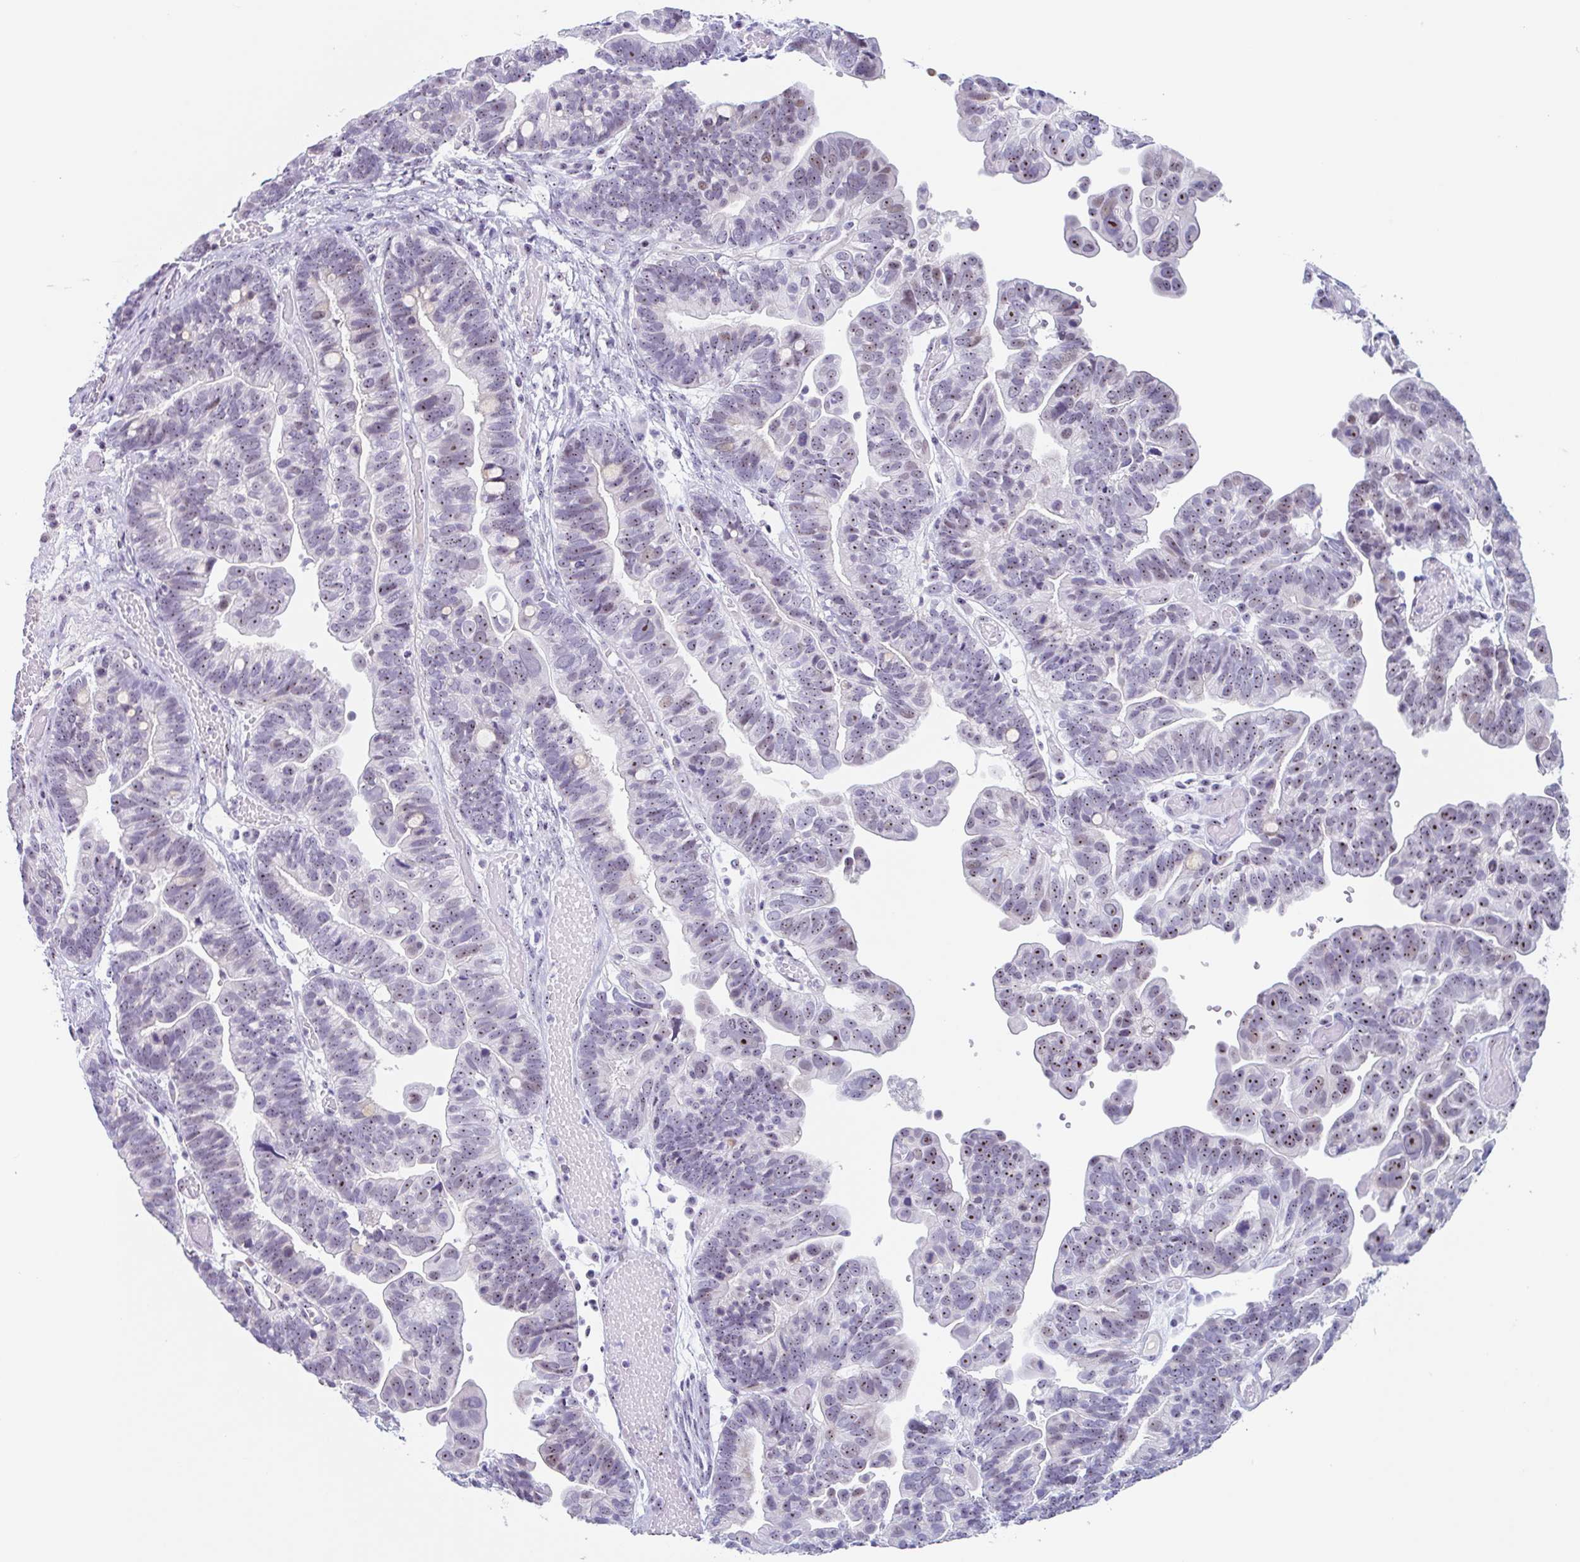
{"staining": {"intensity": "moderate", "quantity": ">75%", "location": "nuclear"}, "tissue": "ovarian cancer", "cell_type": "Tumor cells", "image_type": "cancer", "snomed": [{"axis": "morphology", "description": "Cystadenocarcinoma, serous, NOS"}, {"axis": "topography", "description": "Ovary"}], "caption": "Ovarian cancer (serous cystadenocarcinoma) stained with a brown dye reveals moderate nuclear positive staining in about >75% of tumor cells.", "gene": "LENG9", "patient": {"sex": "female", "age": 56}}